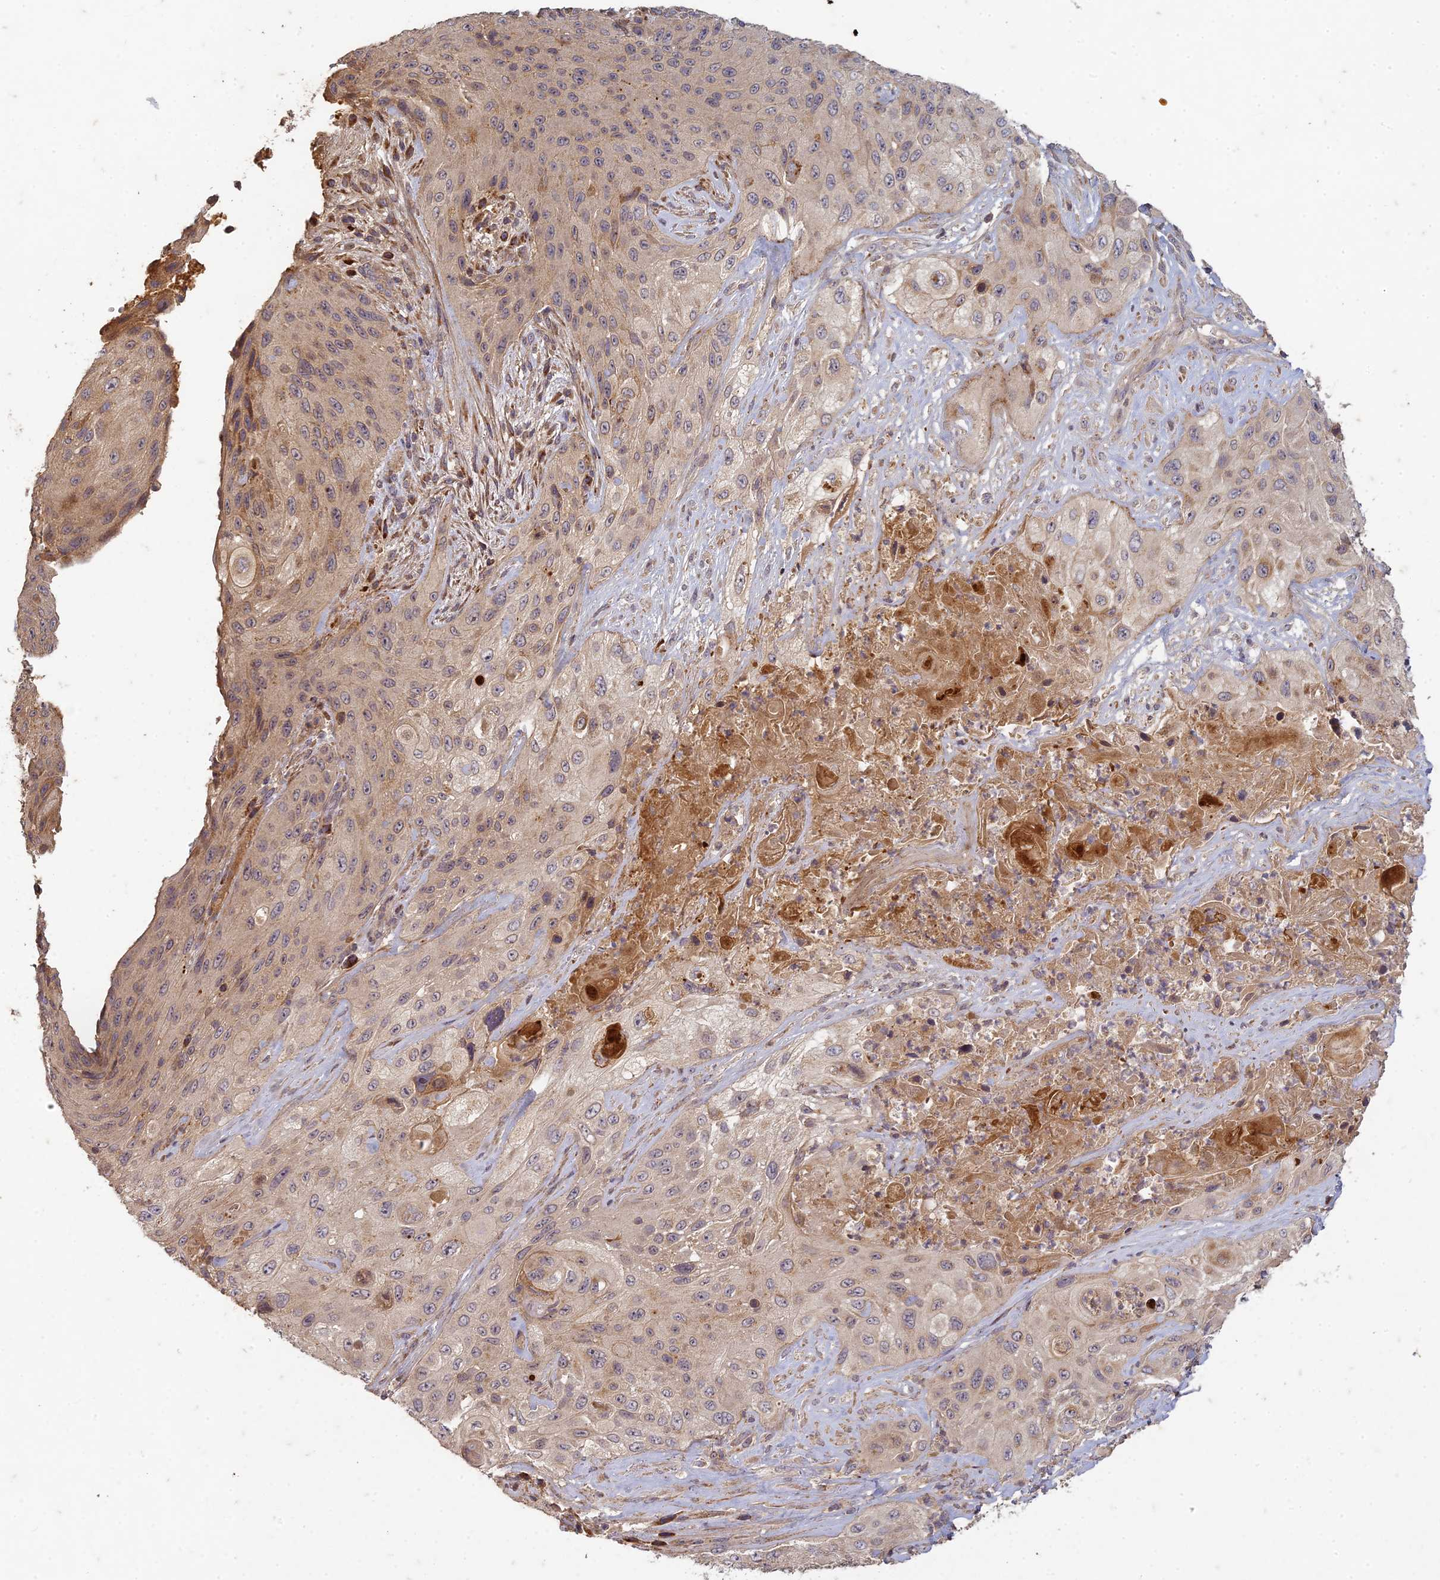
{"staining": {"intensity": "weak", "quantity": "25%-75%", "location": "cytoplasmic/membranous"}, "tissue": "cervical cancer", "cell_type": "Tumor cells", "image_type": "cancer", "snomed": [{"axis": "morphology", "description": "Squamous cell carcinoma, NOS"}, {"axis": "topography", "description": "Cervix"}], "caption": "Cervical cancer (squamous cell carcinoma) was stained to show a protein in brown. There is low levels of weak cytoplasmic/membranous staining in about 25%-75% of tumor cells.", "gene": "TCF25", "patient": {"sex": "female", "age": 42}}